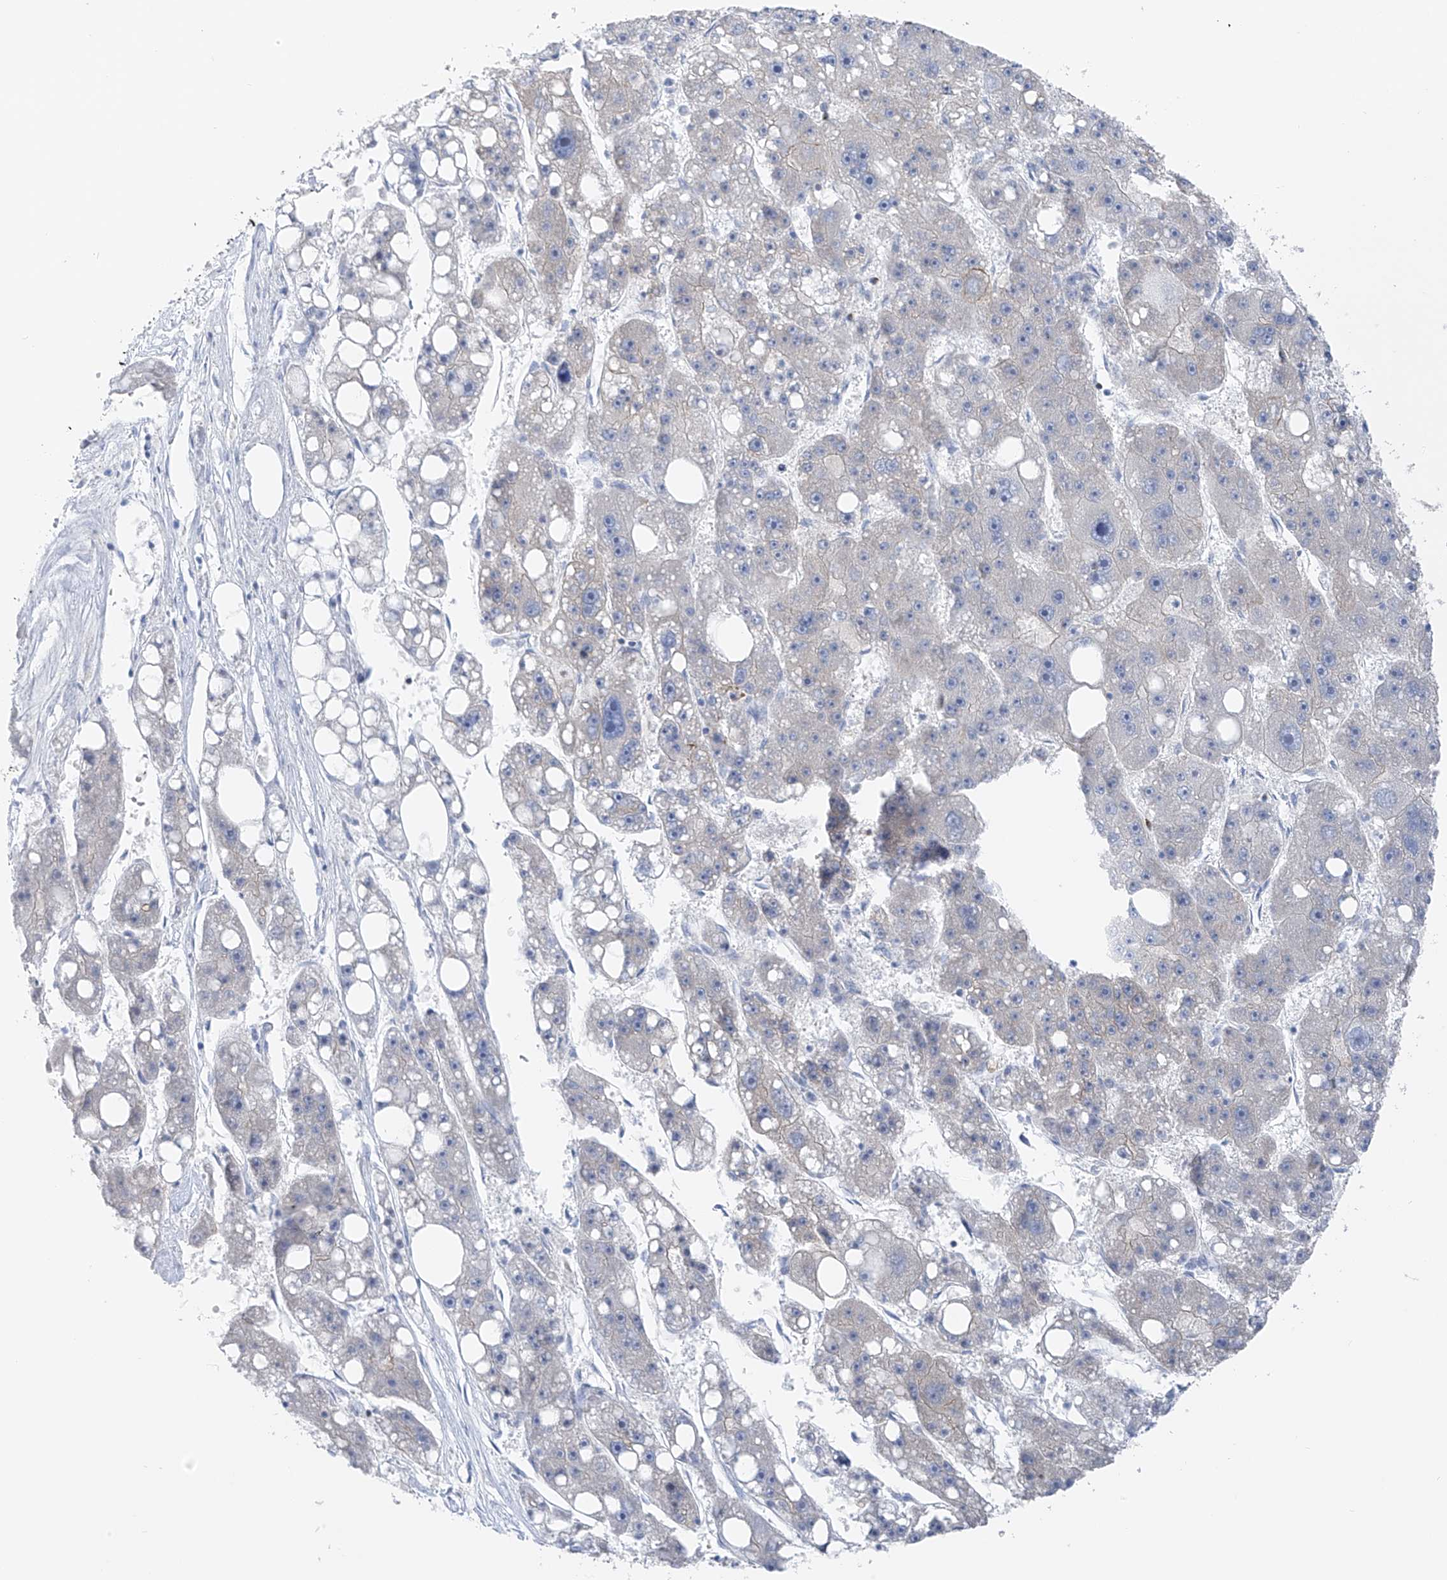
{"staining": {"intensity": "negative", "quantity": "none", "location": "none"}, "tissue": "liver cancer", "cell_type": "Tumor cells", "image_type": "cancer", "snomed": [{"axis": "morphology", "description": "Carcinoma, Hepatocellular, NOS"}, {"axis": "topography", "description": "Liver"}], "caption": "Tumor cells are negative for protein expression in human liver hepatocellular carcinoma. (Stains: DAB (3,3'-diaminobenzidine) immunohistochemistry (IHC) with hematoxylin counter stain, Microscopy: brightfield microscopy at high magnification).", "gene": "POMGNT2", "patient": {"sex": "female", "age": 61}}